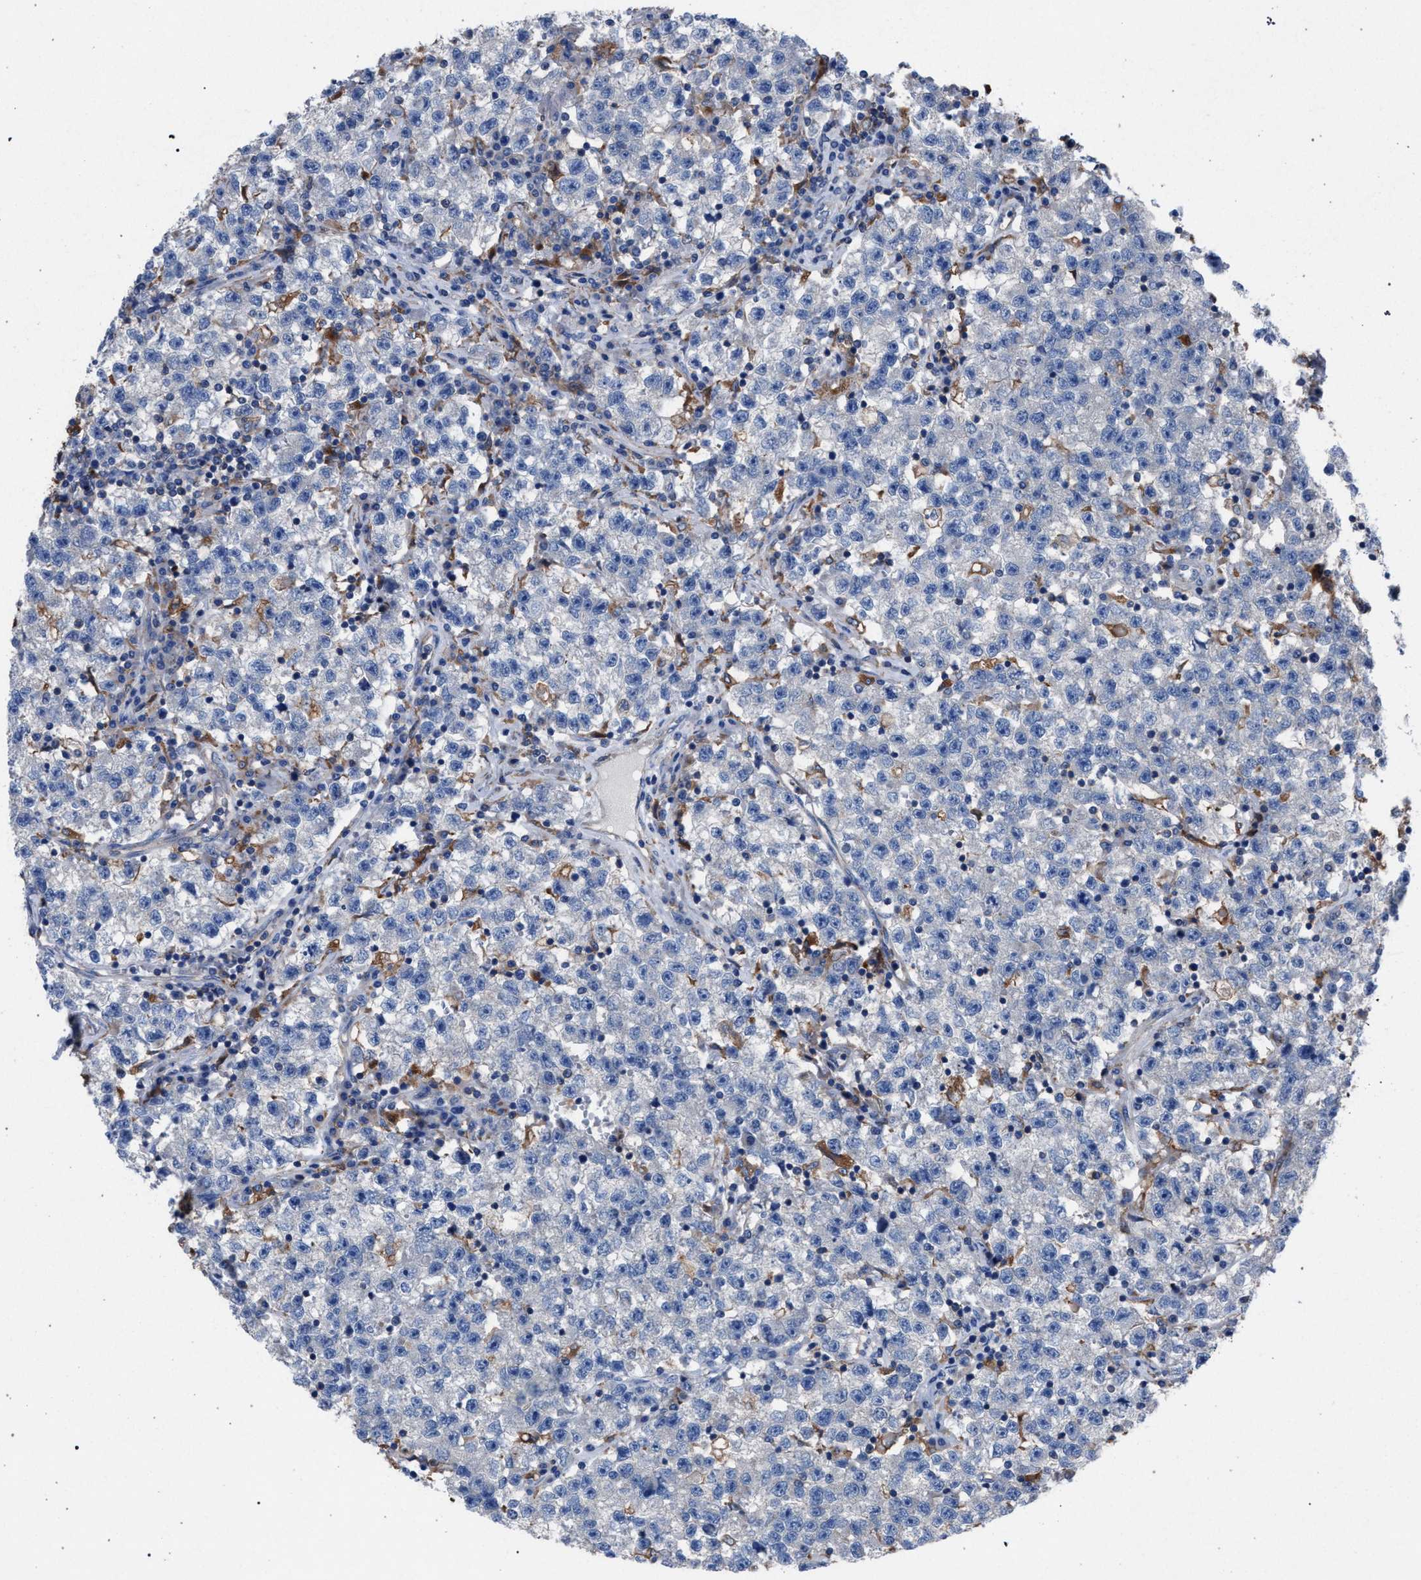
{"staining": {"intensity": "negative", "quantity": "none", "location": "none"}, "tissue": "testis cancer", "cell_type": "Tumor cells", "image_type": "cancer", "snomed": [{"axis": "morphology", "description": "Seminoma, NOS"}, {"axis": "topography", "description": "Testis"}], "caption": "This is an immunohistochemistry (IHC) image of human seminoma (testis). There is no positivity in tumor cells.", "gene": "ATP6V0A1", "patient": {"sex": "male", "age": 22}}